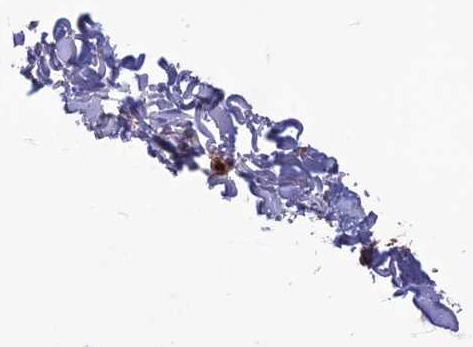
{"staining": {"intensity": "weak", "quantity": ">75%", "location": "cytoplasmic/membranous"}, "tissue": "bronchus", "cell_type": "Respiratory epithelial cells", "image_type": "normal", "snomed": [{"axis": "morphology", "description": "Normal tissue, NOS"}, {"axis": "topography", "description": "Cartilage tissue"}], "caption": "This histopathology image reveals IHC staining of benign bronchus, with low weak cytoplasmic/membranous staining in about >75% of respiratory epithelial cells.", "gene": "C15orf62", "patient": {"sex": "male", "age": 63}}